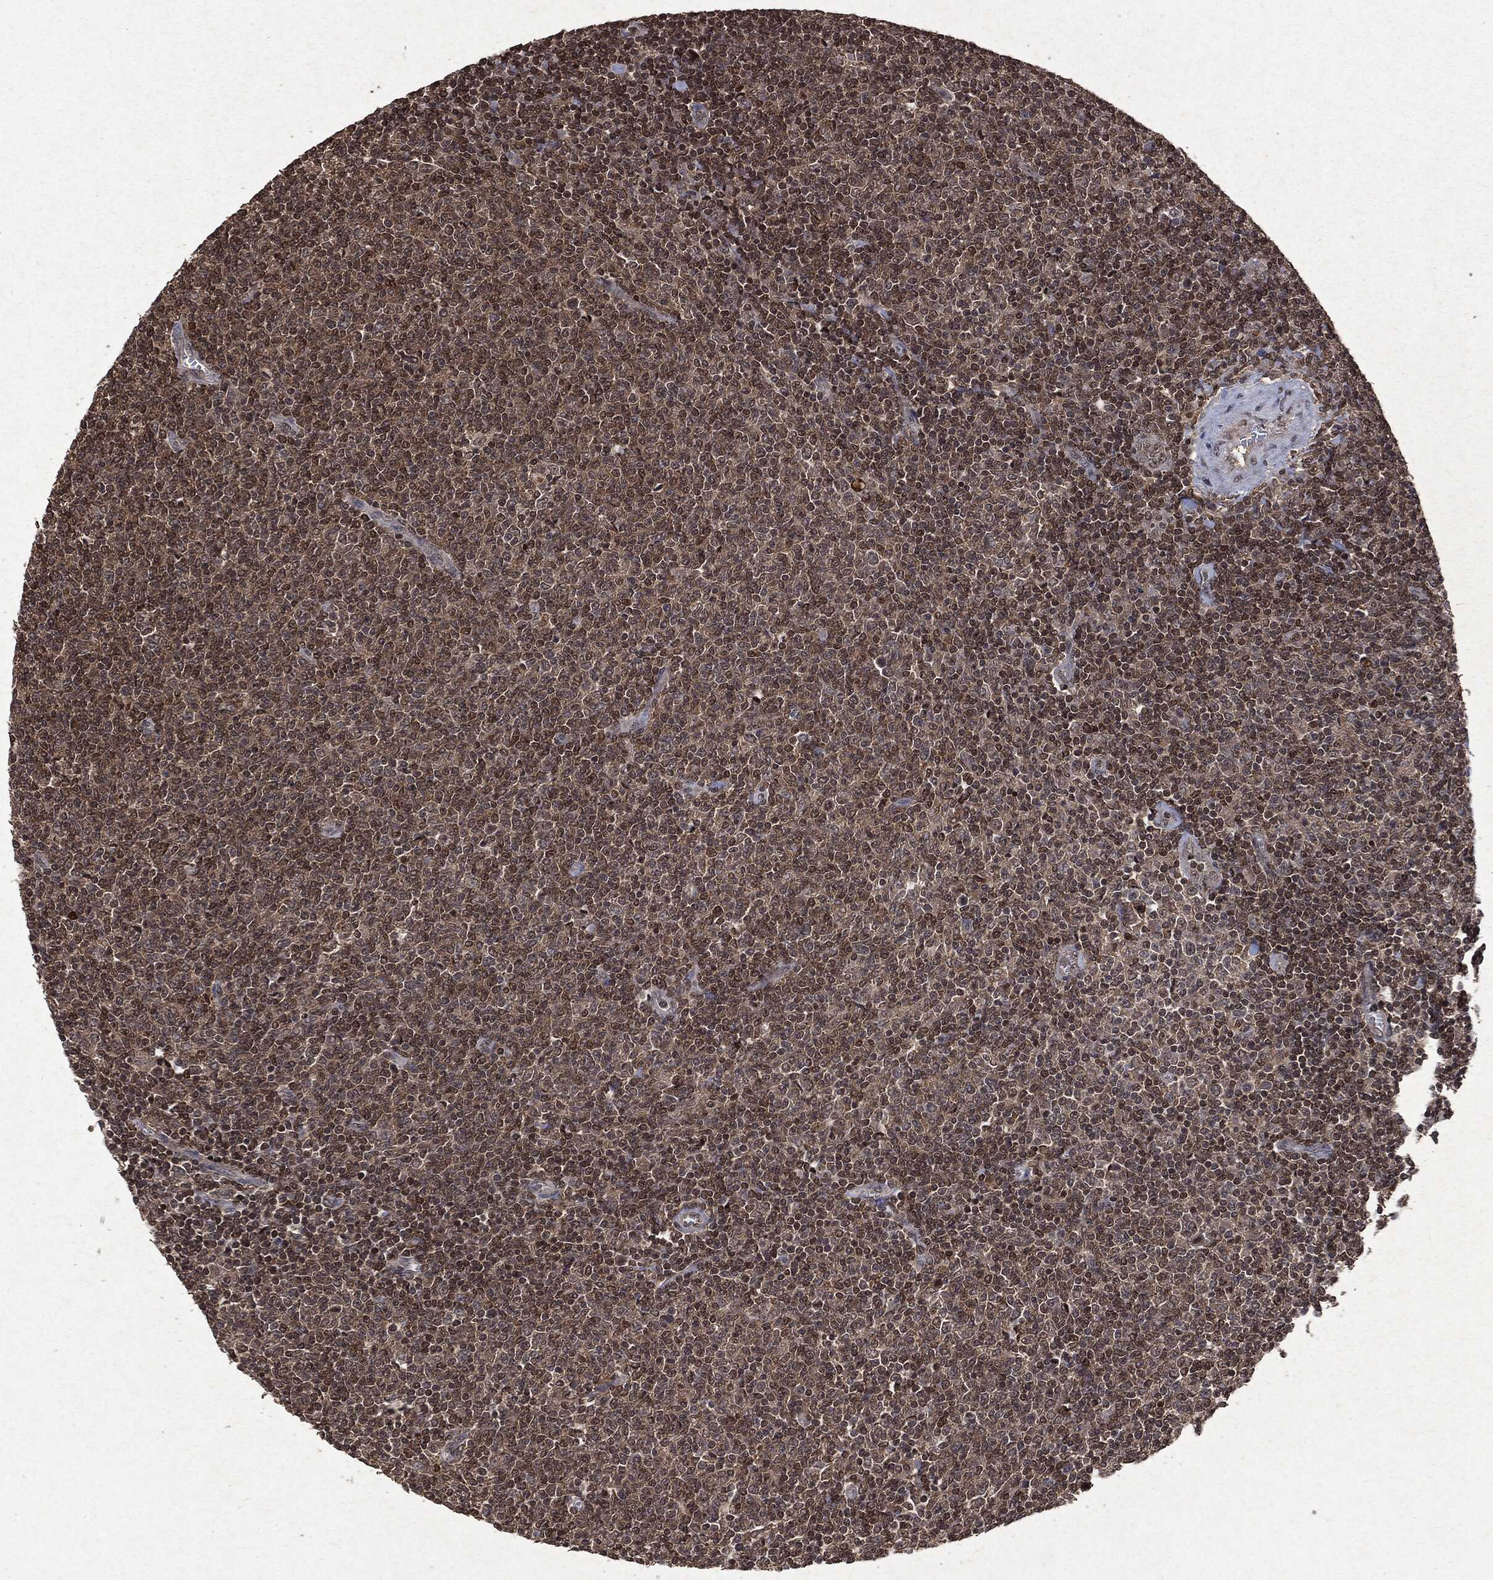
{"staining": {"intensity": "moderate", "quantity": ">75%", "location": "cytoplasmic/membranous"}, "tissue": "lymphoma", "cell_type": "Tumor cells", "image_type": "cancer", "snomed": [{"axis": "morphology", "description": "Malignant lymphoma, non-Hodgkin's type, Low grade"}, {"axis": "topography", "description": "Lymph node"}], "caption": "Immunohistochemical staining of low-grade malignant lymphoma, non-Hodgkin's type displays medium levels of moderate cytoplasmic/membranous protein staining in approximately >75% of tumor cells.", "gene": "PEBP1", "patient": {"sex": "male", "age": 52}}